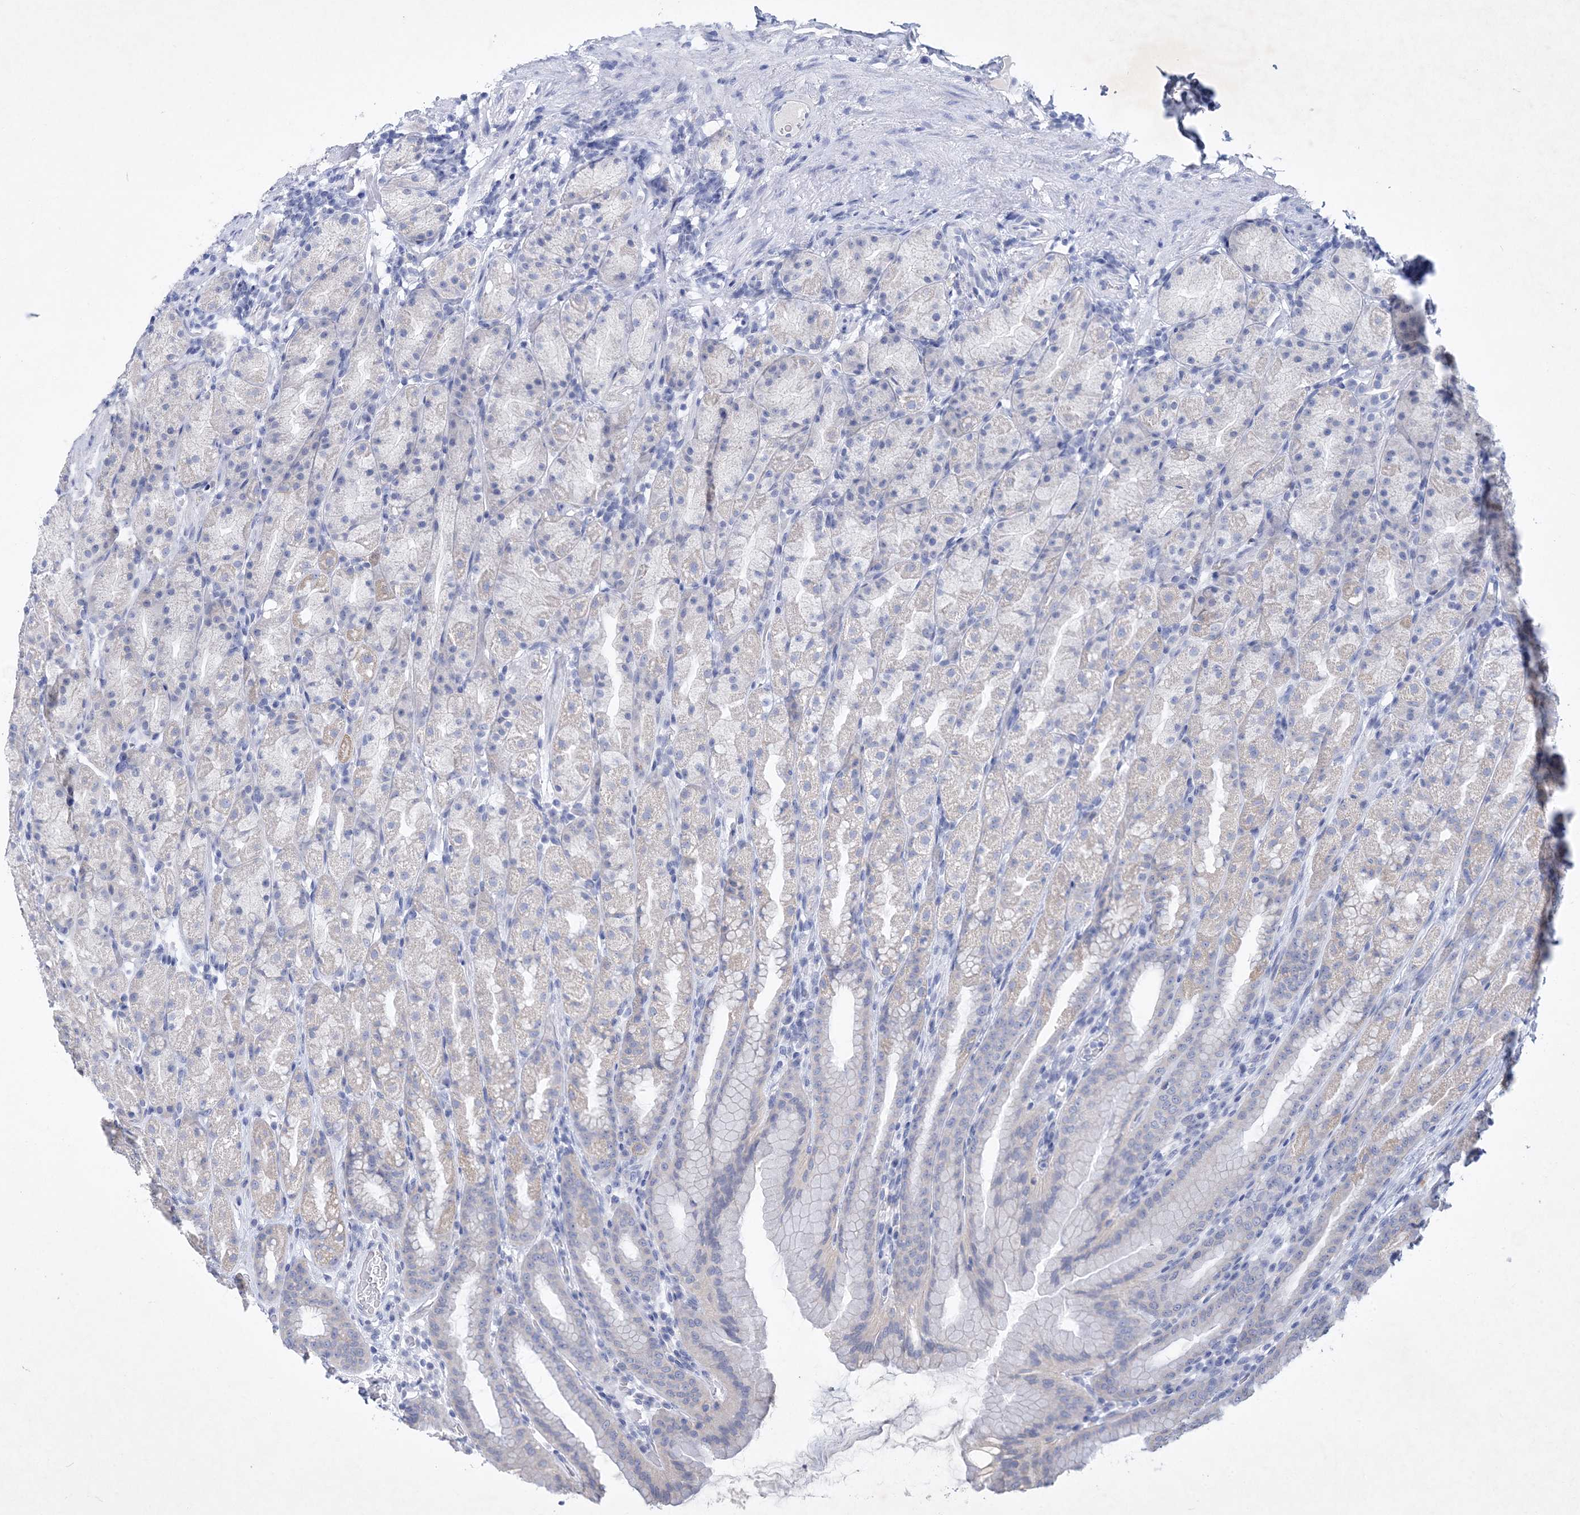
{"staining": {"intensity": "negative", "quantity": "none", "location": "none"}, "tissue": "stomach", "cell_type": "Glandular cells", "image_type": "normal", "snomed": [{"axis": "morphology", "description": "Normal tissue, NOS"}, {"axis": "topography", "description": "Stomach, upper"}], "caption": "Glandular cells show no significant staining in benign stomach.", "gene": "COPS8", "patient": {"sex": "male", "age": 68}}